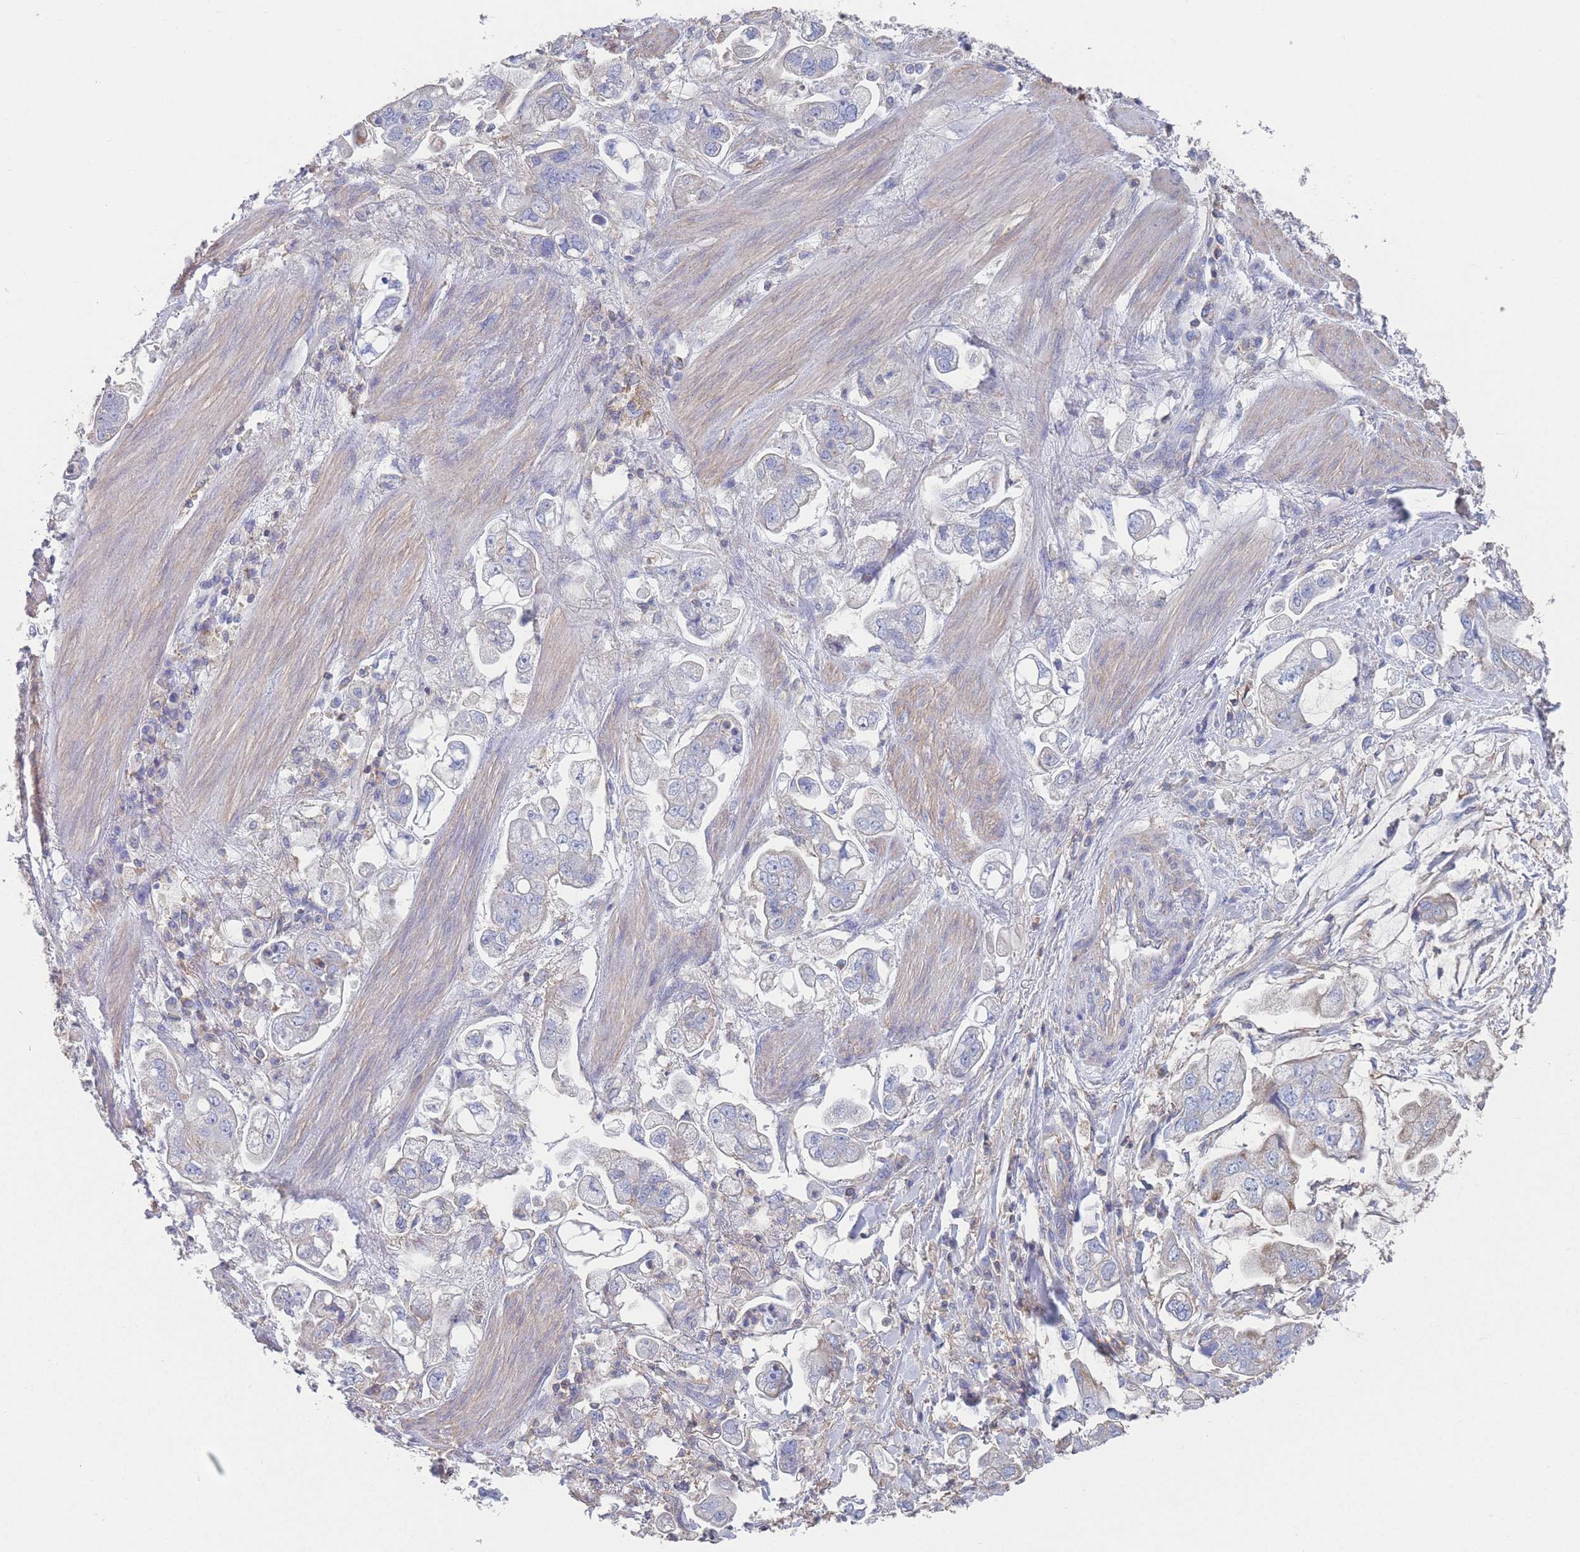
{"staining": {"intensity": "negative", "quantity": "none", "location": "none"}, "tissue": "stomach cancer", "cell_type": "Tumor cells", "image_type": "cancer", "snomed": [{"axis": "morphology", "description": "Adenocarcinoma, NOS"}, {"axis": "topography", "description": "Stomach"}], "caption": "A histopathology image of stomach adenocarcinoma stained for a protein demonstrates no brown staining in tumor cells. (DAB immunohistochemistry, high magnification).", "gene": "ADH1A", "patient": {"sex": "male", "age": 62}}